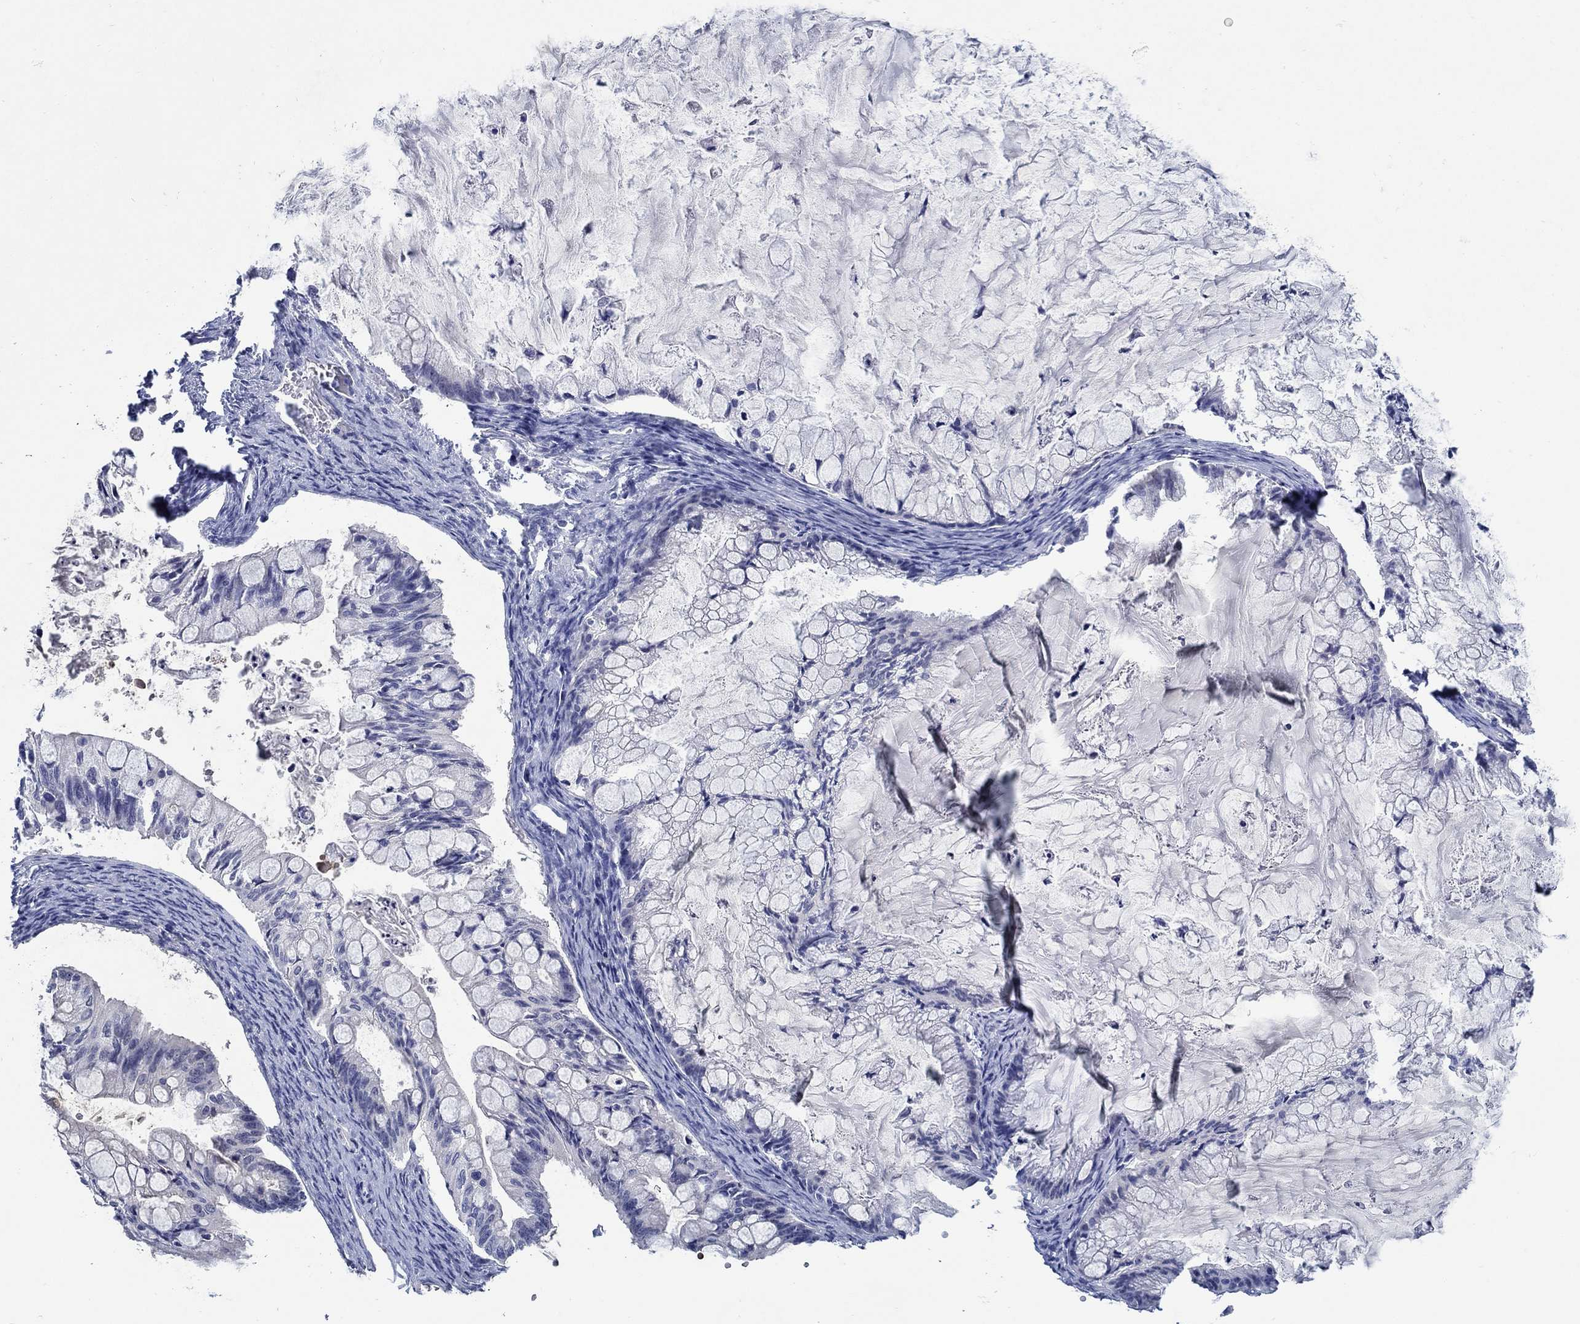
{"staining": {"intensity": "negative", "quantity": "none", "location": "none"}, "tissue": "ovarian cancer", "cell_type": "Tumor cells", "image_type": "cancer", "snomed": [{"axis": "morphology", "description": "Cystadenocarcinoma, mucinous, NOS"}, {"axis": "topography", "description": "Ovary"}], "caption": "High power microscopy histopathology image of an immunohistochemistry photomicrograph of ovarian cancer, revealing no significant positivity in tumor cells. Nuclei are stained in blue.", "gene": "MC2R", "patient": {"sex": "female", "age": 57}}